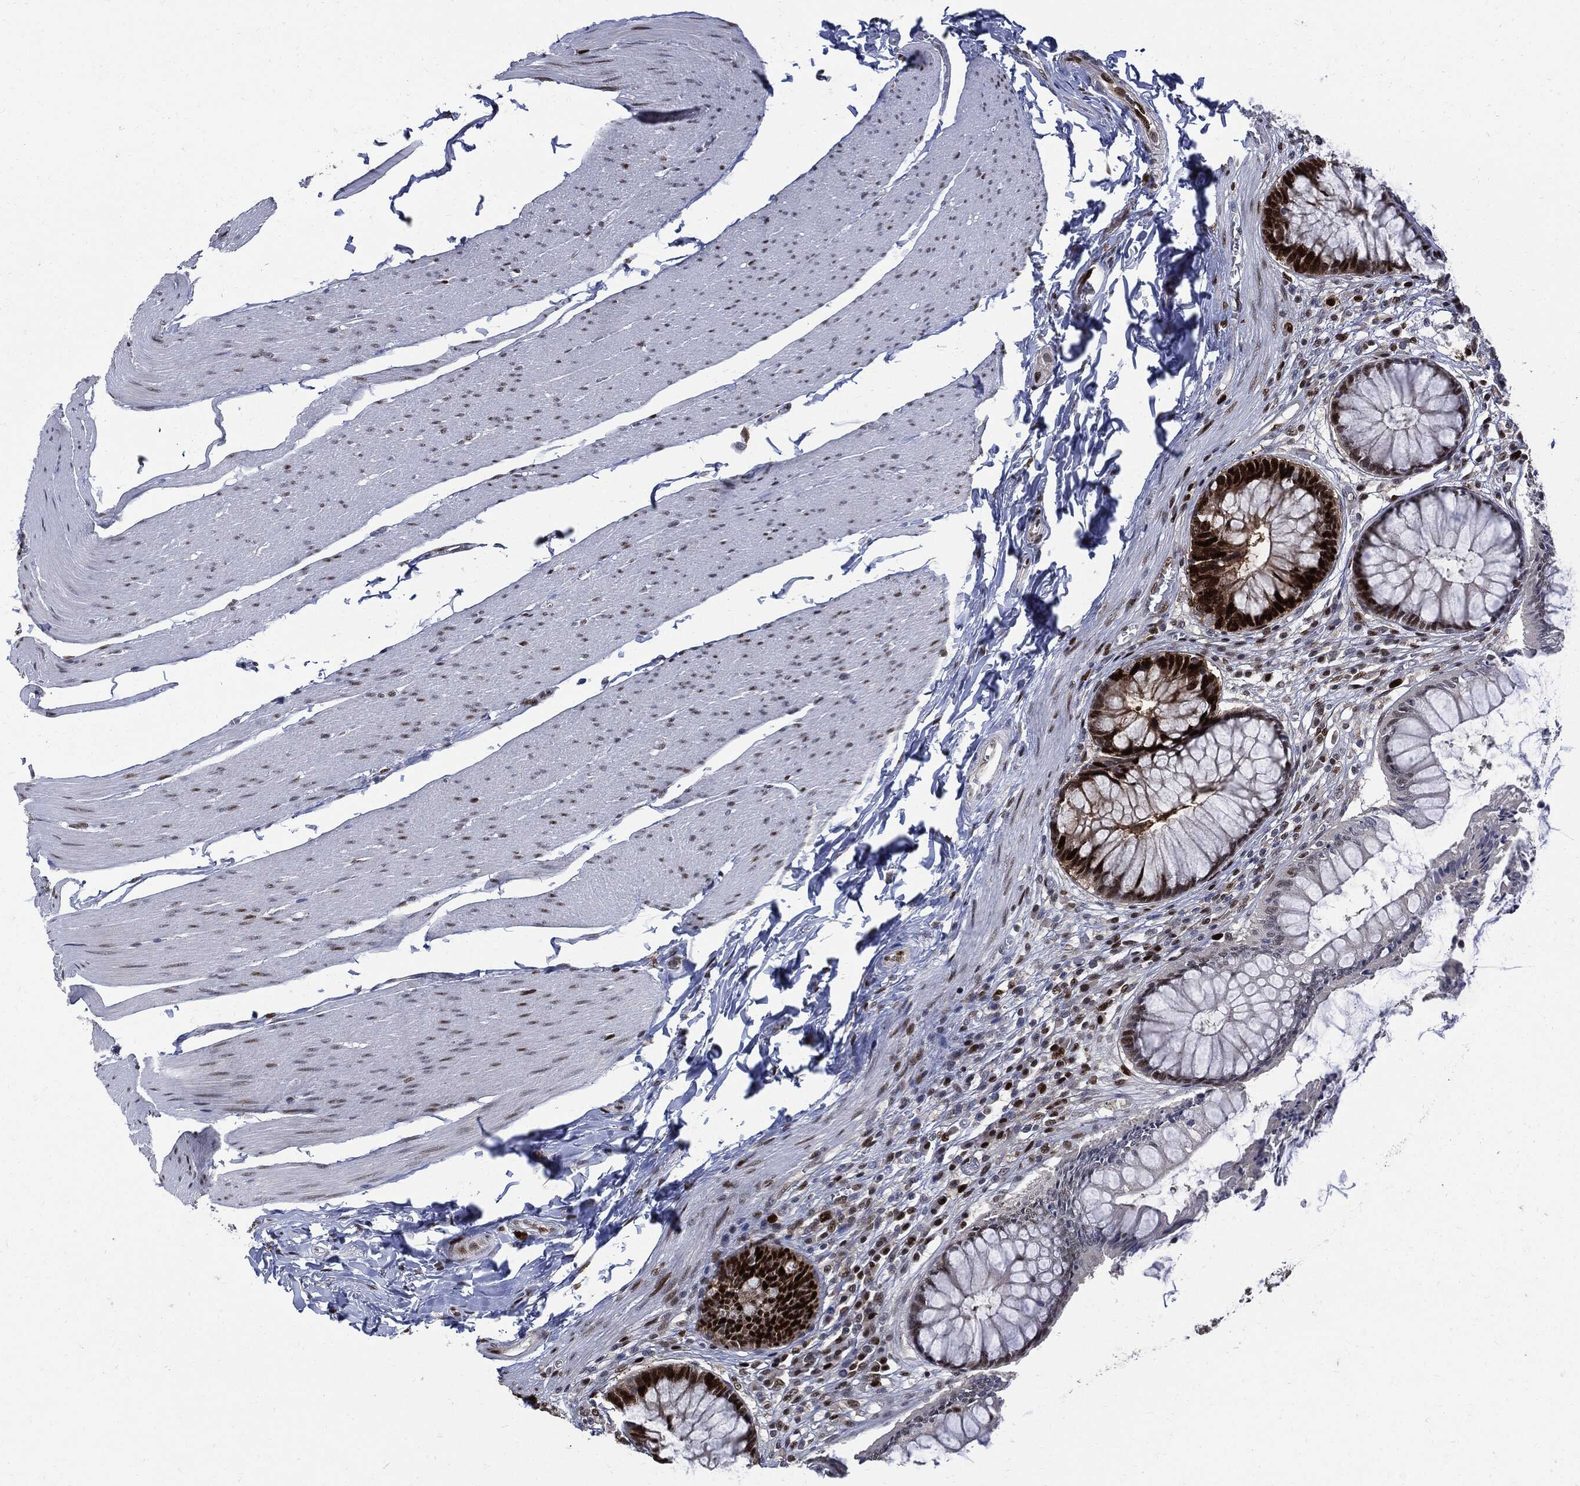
{"staining": {"intensity": "strong", "quantity": "25%-75%", "location": "nuclear"}, "tissue": "rectum", "cell_type": "Glandular cells", "image_type": "normal", "snomed": [{"axis": "morphology", "description": "Normal tissue, NOS"}, {"axis": "topography", "description": "Rectum"}], "caption": "Rectum stained with immunohistochemistry shows strong nuclear expression in approximately 25%-75% of glandular cells.", "gene": "PCNA", "patient": {"sex": "female", "age": 58}}